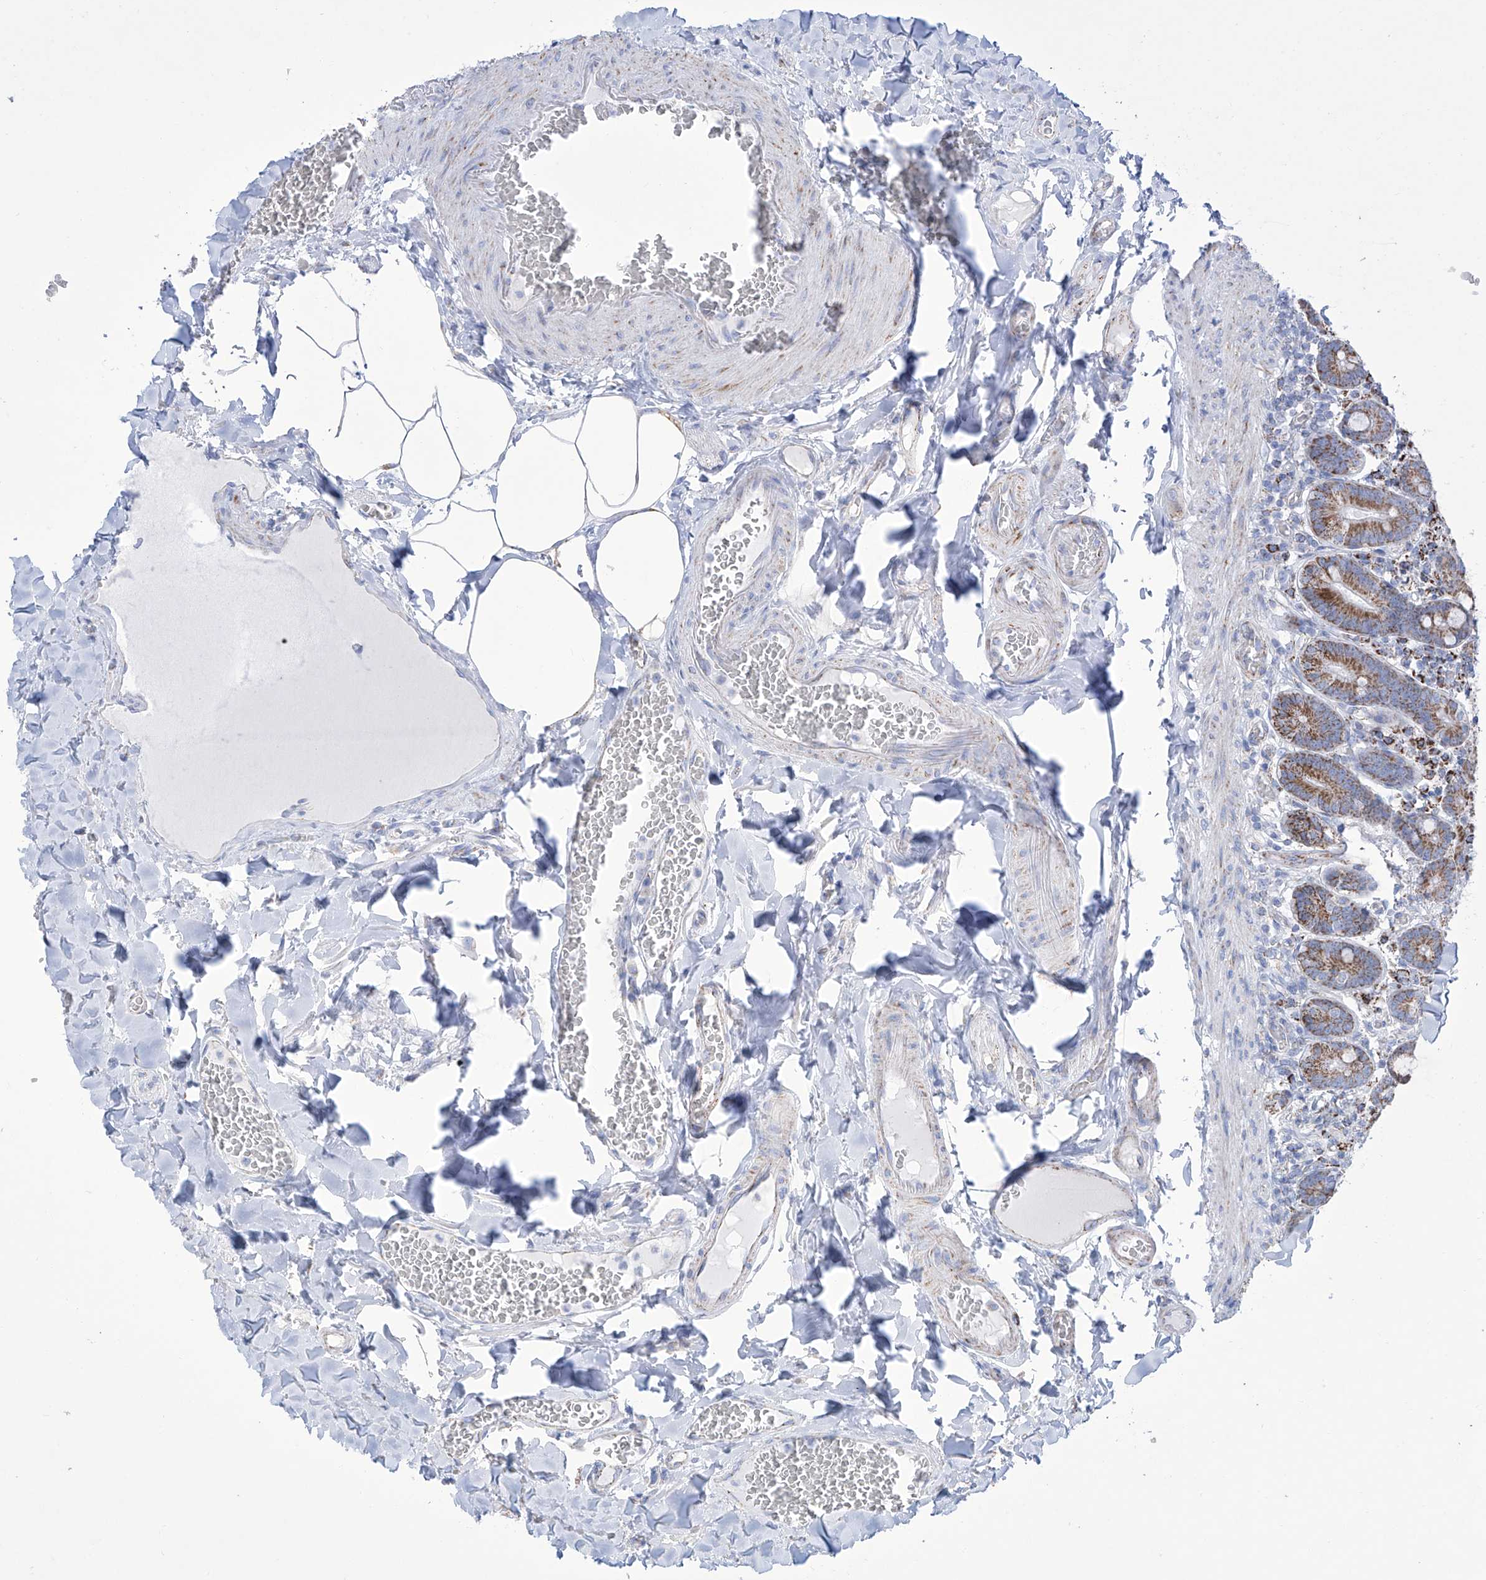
{"staining": {"intensity": "strong", "quantity": ">75%", "location": "cytoplasmic/membranous"}, "tissue": "duodenum", "cell_type": "Glandular cells", "image_type": "normal", "snomed": [{"axis": "morphology", "description": "Normal tissue, NOS"}, {"axis": "topography", "description": "Duodenum"}], "caption": "Immunohistochemistry (IHC) image of normal duodenum: duodenum stained using immunohistochemistry demonstrates high levels of strong protein expression localized specifically in the cytoplasmic/membranous of glandular cells, appearing as a cytoplasmic/membranous brown color.", "gene": "ALDH6A1", "patient": {"sex": "female", "age": 62}}